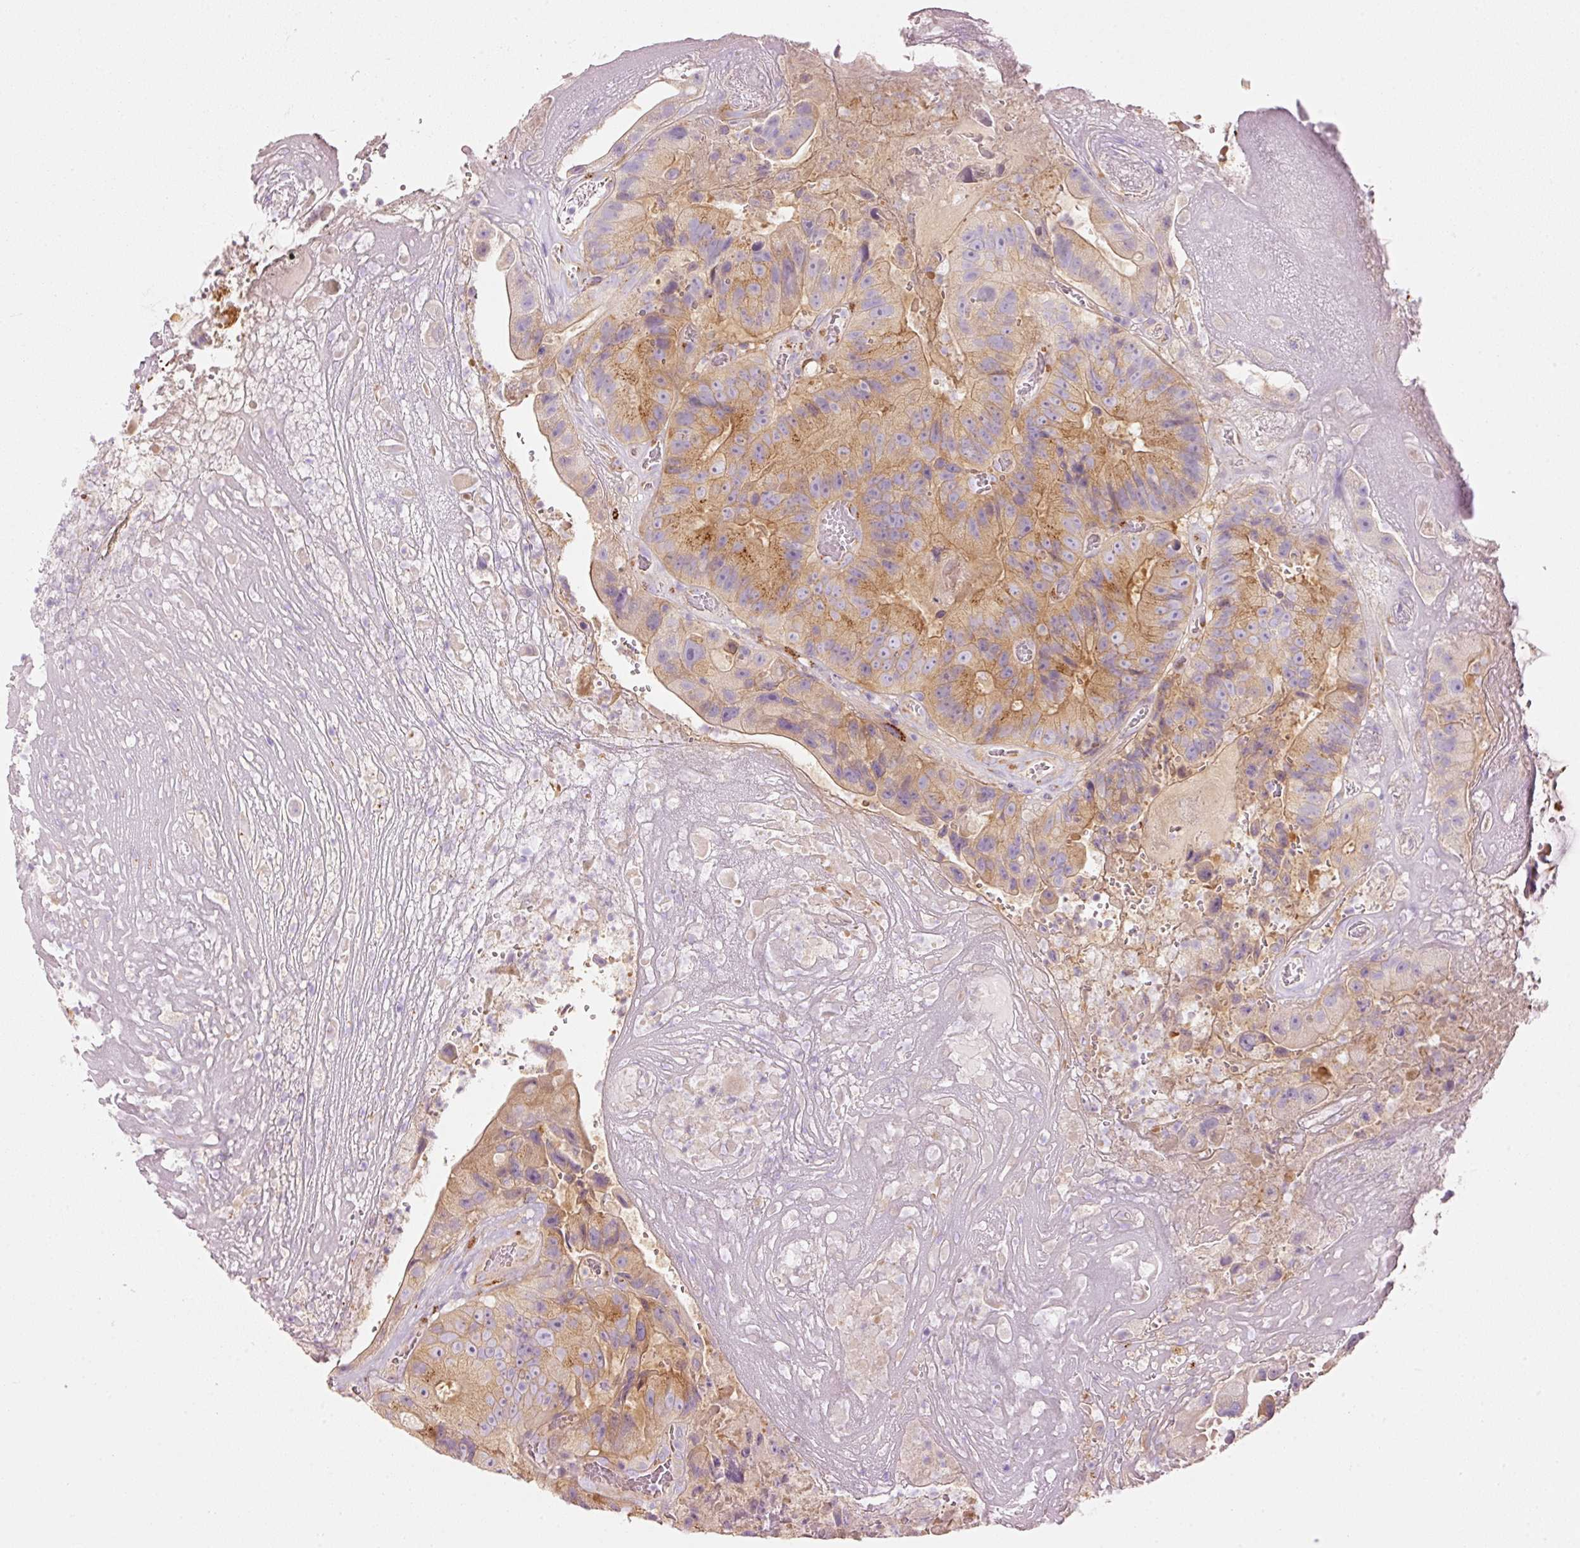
{"staining": {"intensity": "moderate", "quantity": ">75%", "location": "cytoplasmic/membranous"}, "tissue": "colorectal cancer", "cell_type": "Tumor cells", "image_type": "cancer", "snomed": [{"axis": "morphology", "description": "Adenocarcinoma, NOS"}, {"axis": "topography", "description": "Colon"}], "caption": "Moderate cytoplasmic/membranous expression is seen in approximately >75% of tumor cells in colorectal cancer.", "gene": "PDXDC1", "patient": {"sex": "female", "age": 86}}